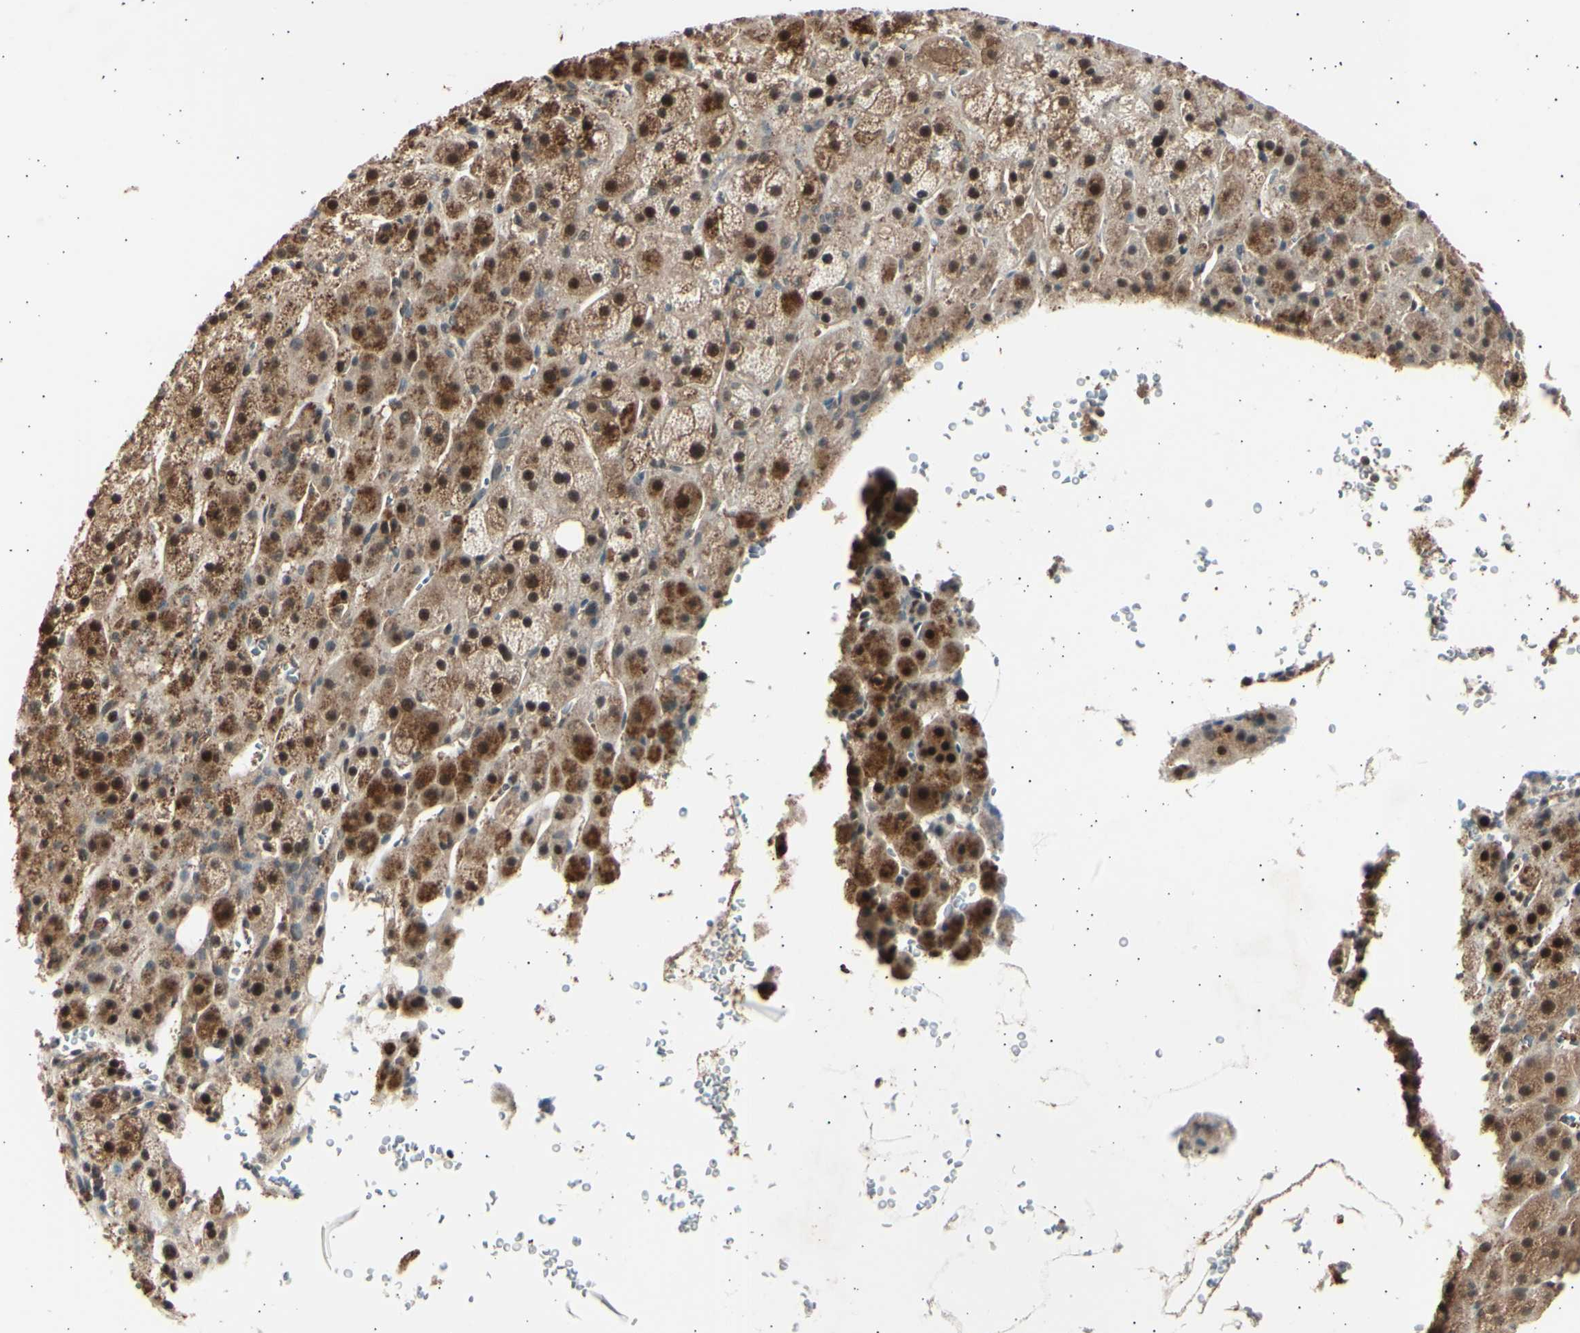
{"staining": {"intensity": "strong", "quantity": ">75%", "location": "nuclear"}, "tissue": "adrenal gland", "cell_type": "Glandular cells", "image_type": "normal", "snomed": [{"axis": "morphology", "description": "Normal tissue, NOS"}, {"axis": "topography", "description": "Adrenal gland"}], "caption": "About >75% of glandular cells in unremarkable human adrenal gland demonstrate strong nuclear protein expression as visualized by brown immunohistochemical staining.", "gene": "PSMD5", "patient": {"sex": "female", "age": 57}}